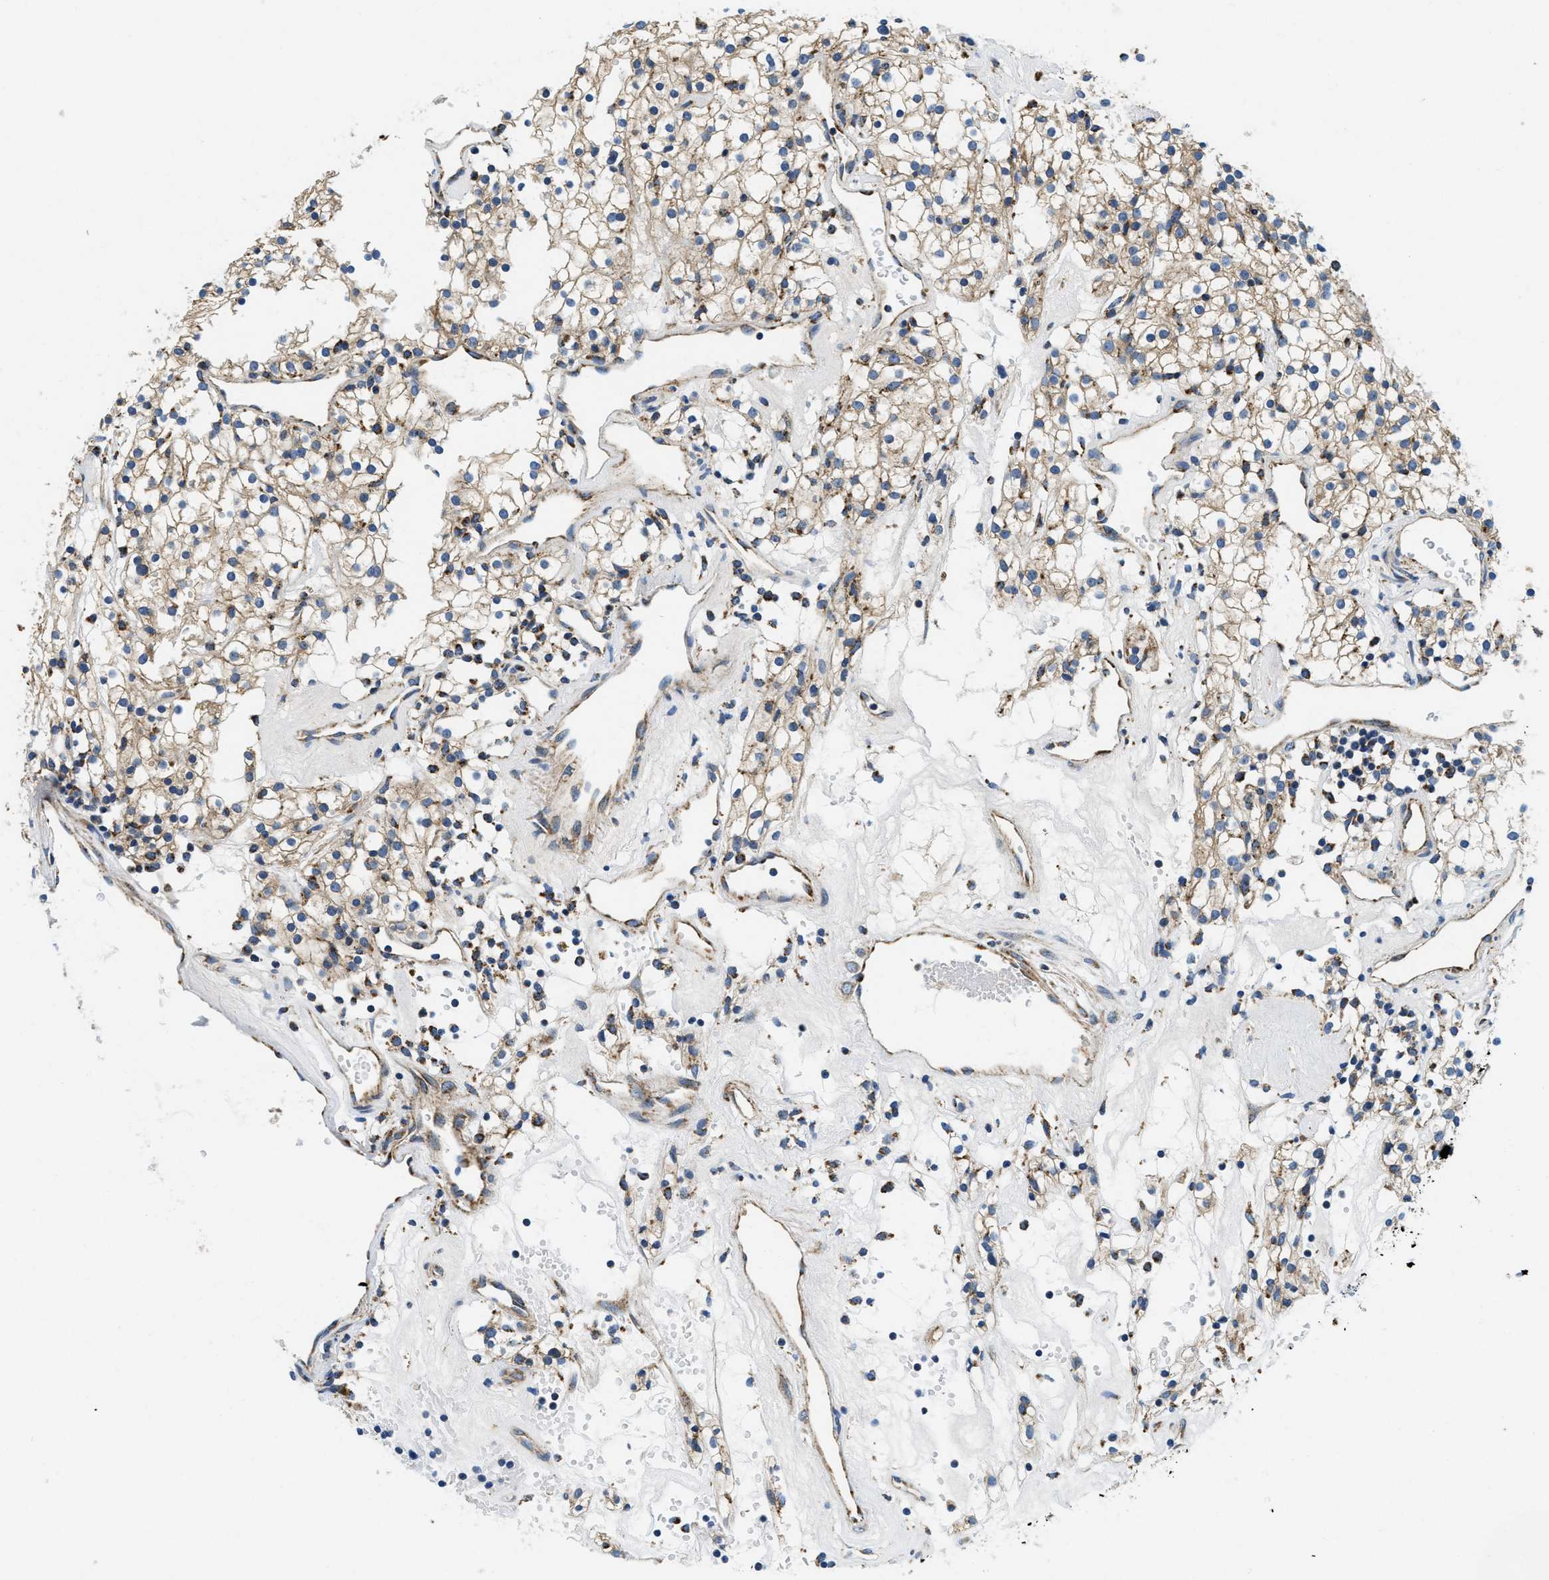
{"staining": {"intensity": "weak", "quantity": ">75%", "location": "cytoplasmic/membranous"}, "tissue": "renal cancer", "cell_type": "Tumor cells", "image_type": "cancer", "snomed": [{"axis": "morphology", "description": "Adenocarcinoma, NOS"}, {"axis": "topography", "description": "Kidney"}], "caption": "Immunohistochemistry (IHC) (DAB (3,3'-diaminobenzidine)) staining of human adenocarcinoma (renal) exhibits weak cytoplasmic/membranous protein expression in approximately >75% of tumor cells. The staining was performed using DAB (3,3'-diaminobenzidine), with brown indicating positive protein expression. Nuclei are stained blue with hematoxylin.", "gene": "SAMD4B", "patient": {"sex": "male", "age": 59}}